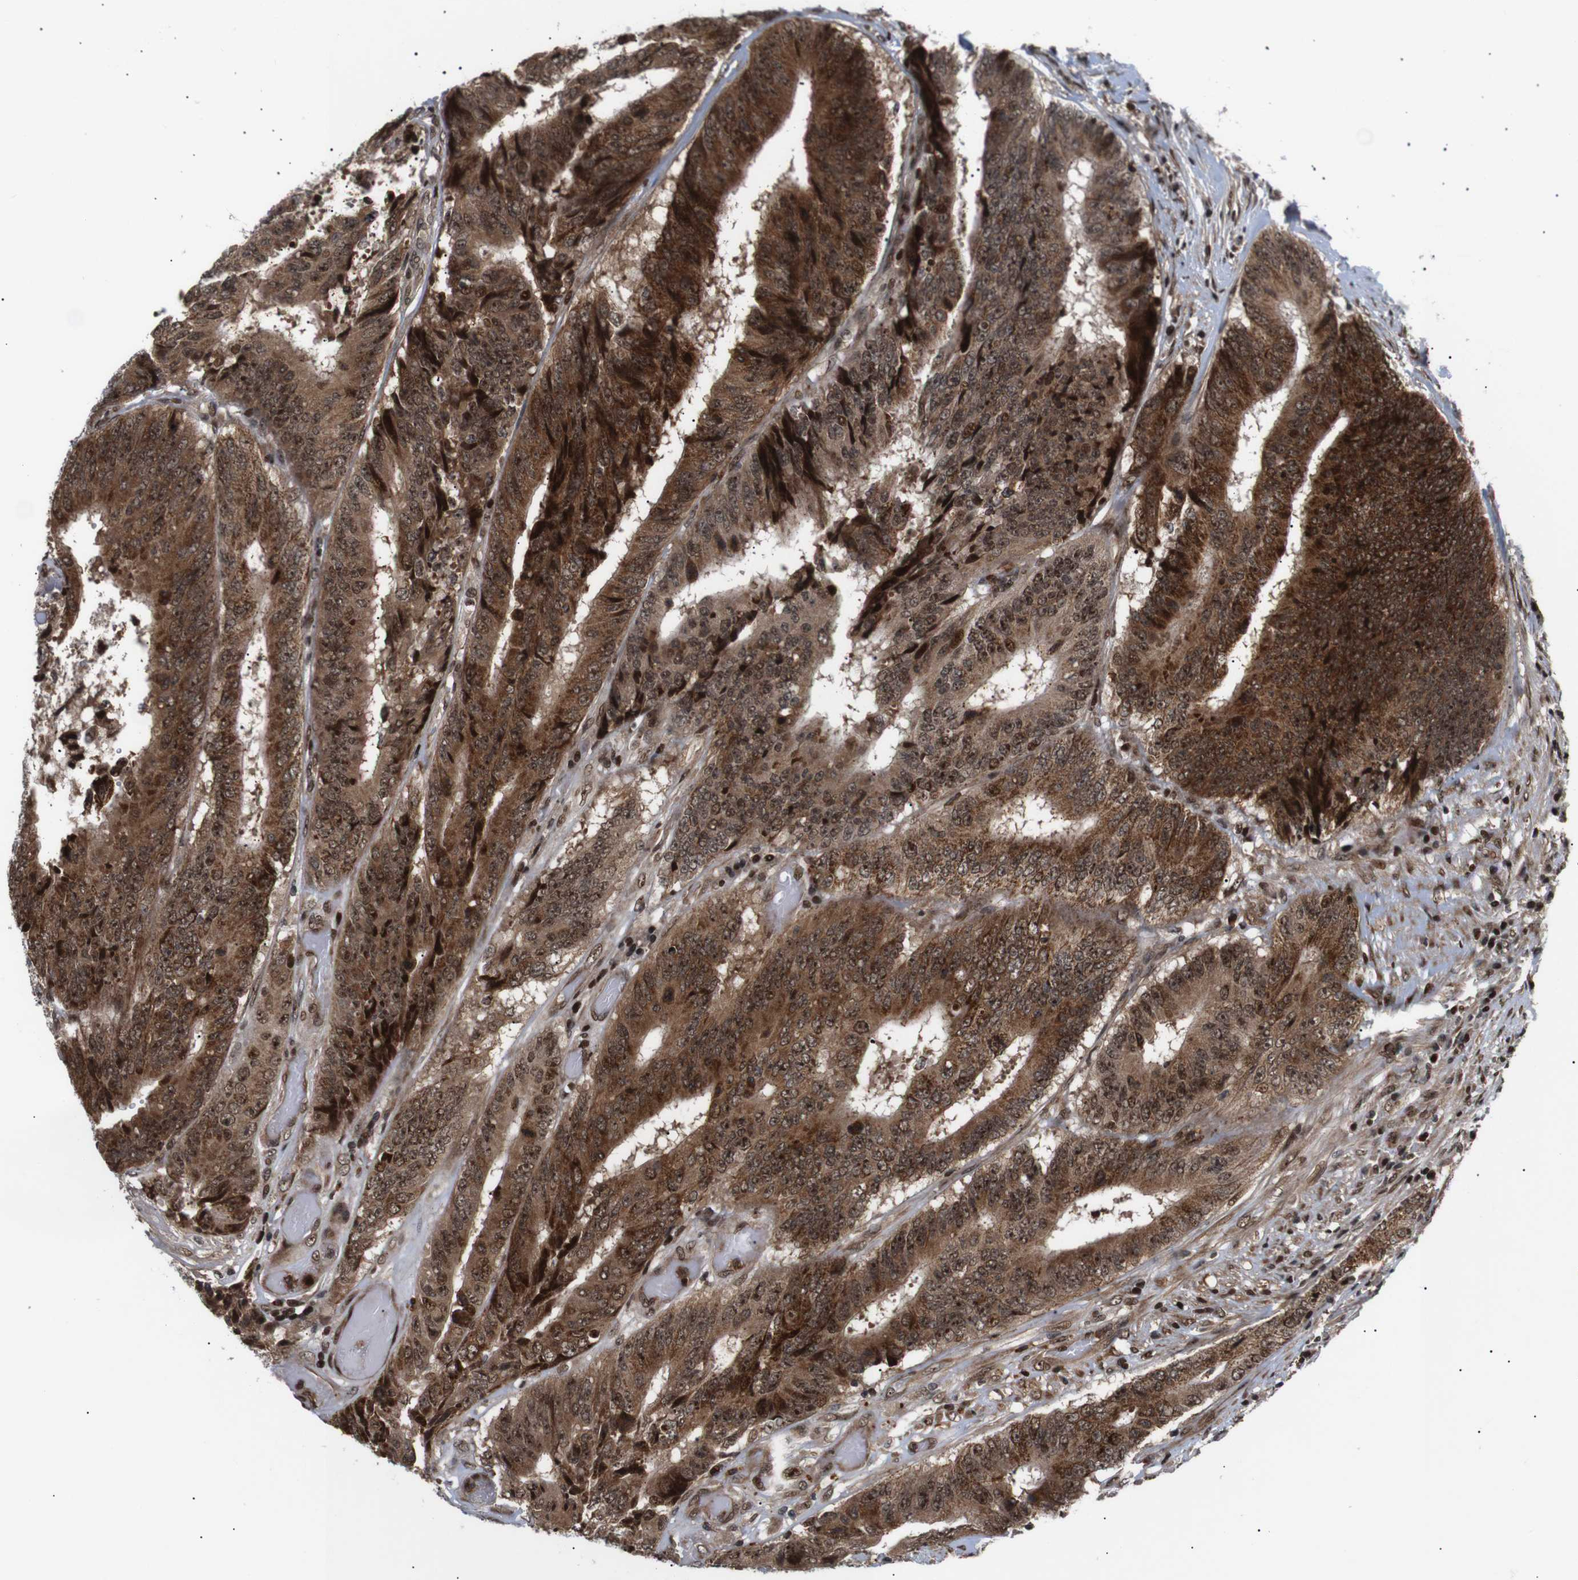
{"staining": {"intensity": "strong", "quantity": ">75%", "location": "cytoplasmic/membranous,nuclear"}, "tissue": "colorectal cancer", "cell_type": "Tumor cells", "image_type": "cancer", "snomed": [{"axis": "morphology", "description": "Adenocarcinoma, NOS"}, {"axis": "topography", "description": "Rectum"}], "caption": "Colorectal adenocarcinoma was stained to show a protein in brown. There is high levels of strong cytoplasmic/membranous and nuclear positivity in approximately >75% of tumor cells. The staining was performed using DAB (3,3'-diaminobenzidine) to visualize the protein expression in brown, while the nuclei were stained in blue with hematoxylin (Magnification: 20x).", "gene": "KIF23", "patient": {"sex": "male", "age": 72}}